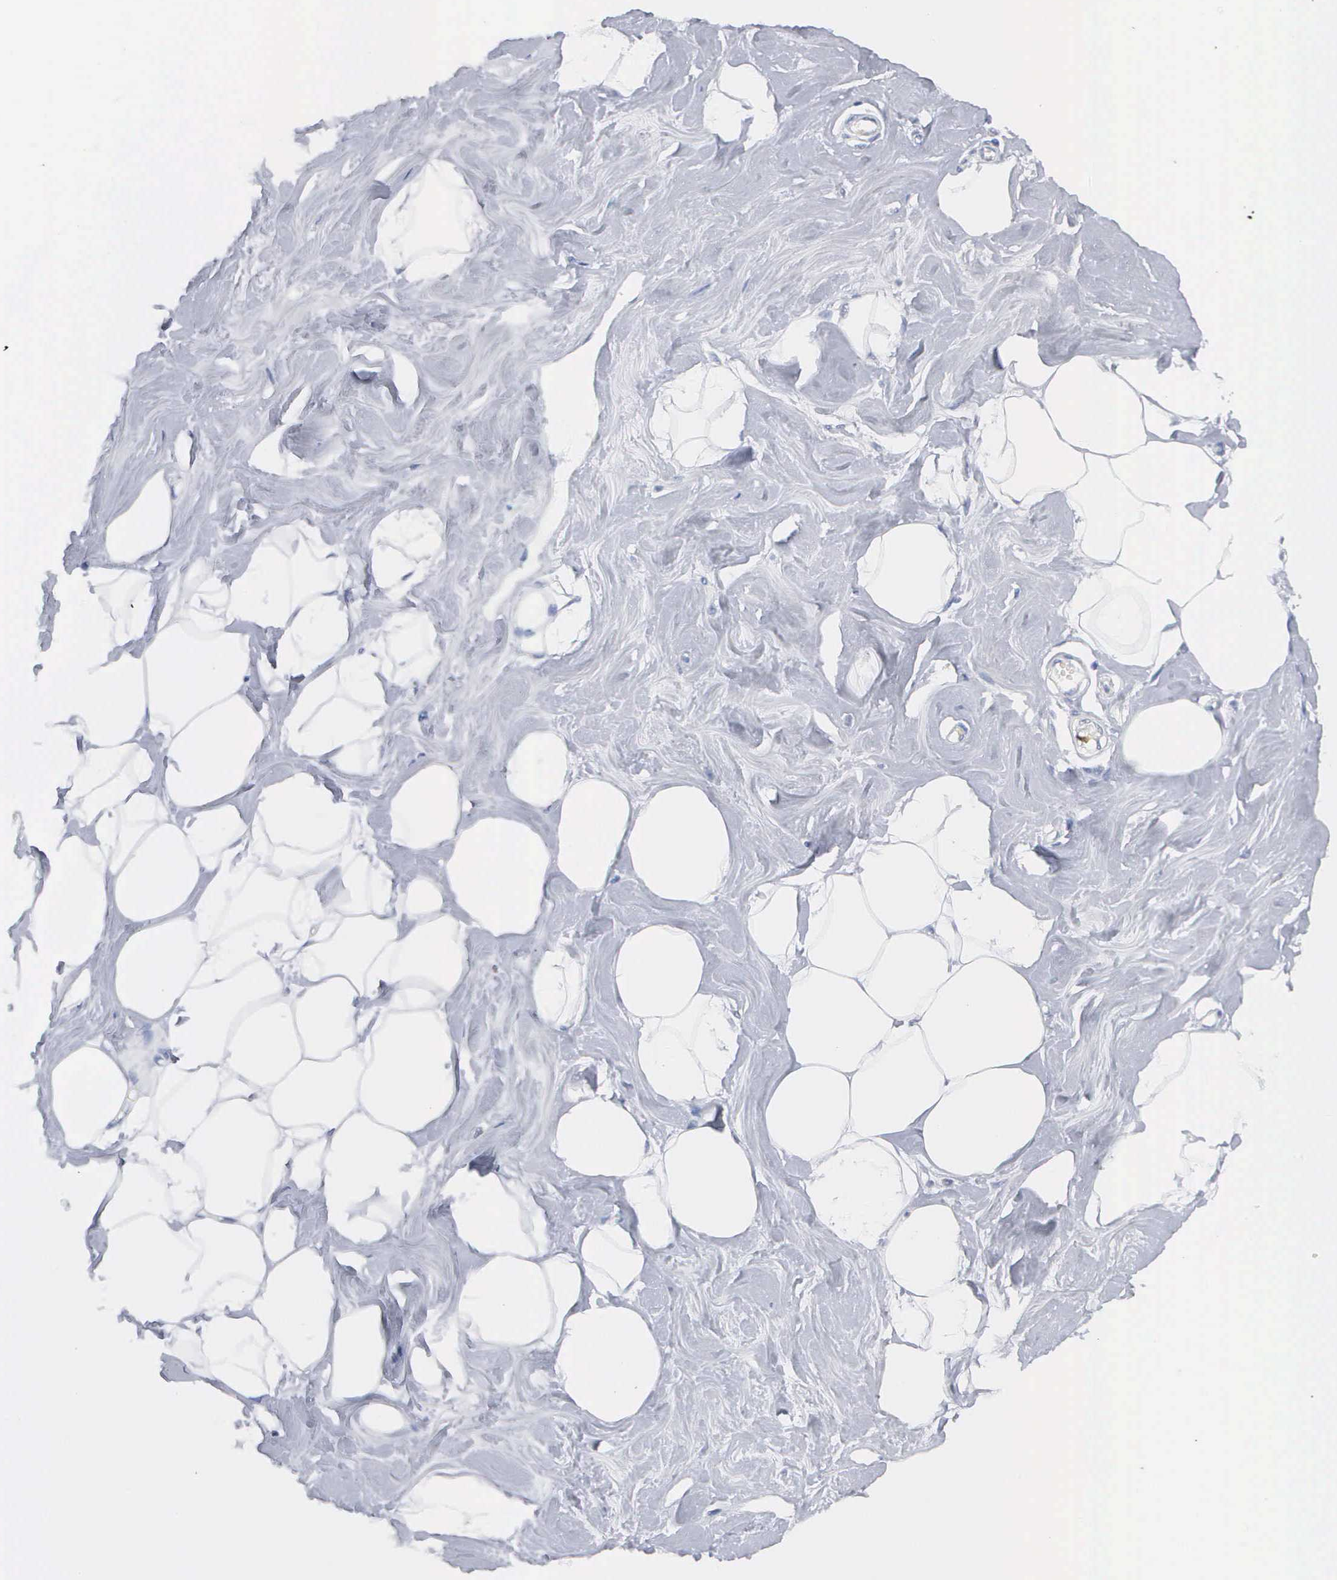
{"staining": {"intensity": "negative", "quantity": "none", "location": "none"}, "tissue": "adipose tissue", "cell_type": "Adipocytes", "image_type": "normal", "snomed": [{"axis": "morphology", "description": "Normal tissue, NOS"}, {"axis": "topography", "description": "Breast"}], "caption": "IHC of normal adipose tissue reveals no positivity in adipocytes. The staining was performed using DAB to visualize the protein expression in brown, while the nuclei were stained in blue with hematoxylin (Magnification: 20x).", "gene": "ASPHD2", "patient": {"sex": "female", "age": 44}}